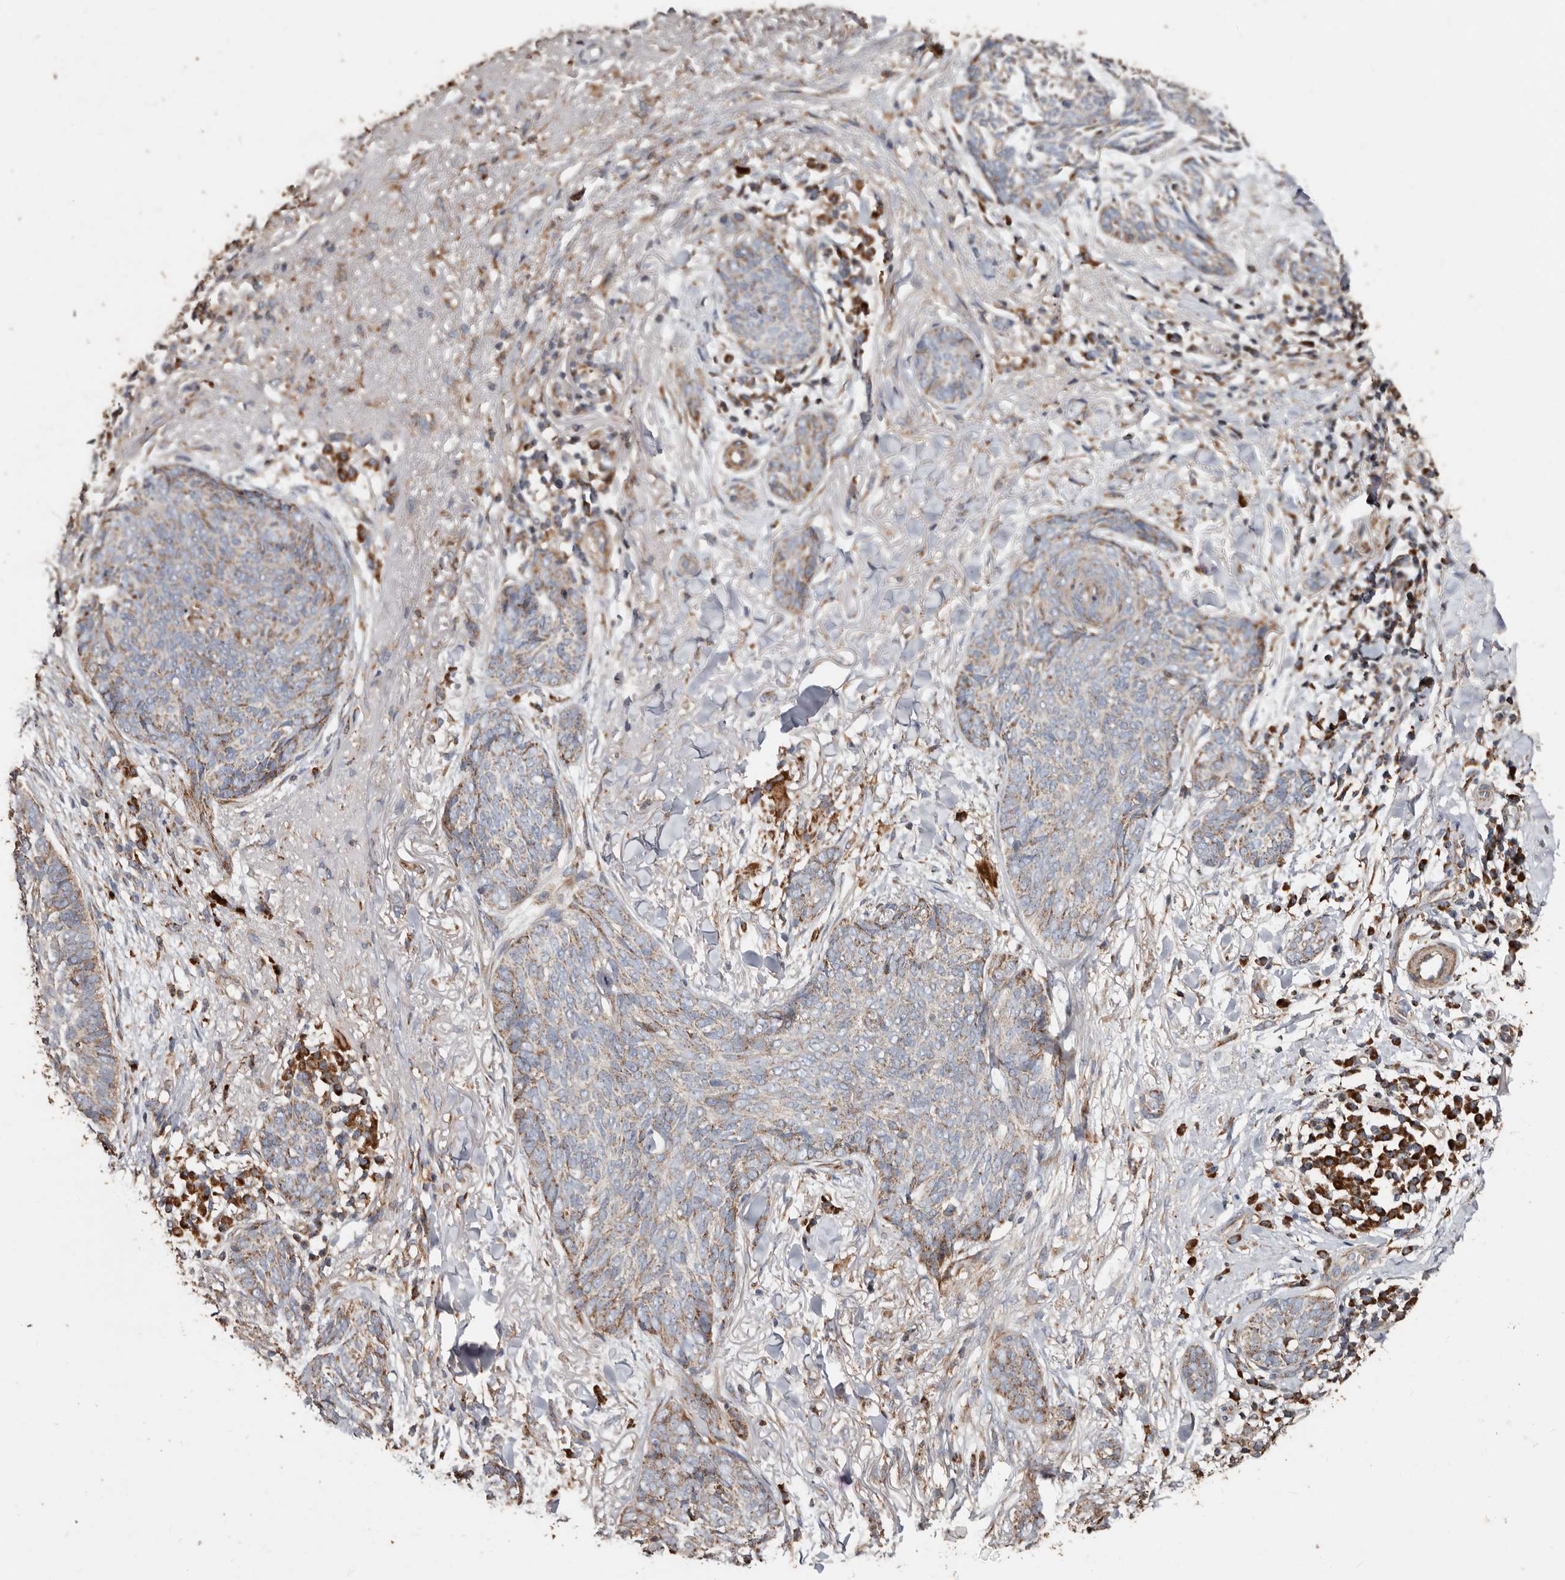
{"staining": {"intensity": "moderate", "quantity": "25%-75%", "location": "cytoplasmic/membranous"}, "tissue": "skin cancer", "cell_type": "Tumor cells", "image_type": "cancer", "snomed": [{"axis": "morphology", "description": "Basal cell carcinoma"}, {"axis": "topography", "description": "Skin"}], "caption": "IHC micrograph of neoplastic tissue: human skin cancer stained using IHC shows medium levels of moderate protein expression localized specifically in the cytoplasmic/membranous of tumor cells, appearing as a cytoplasmic/membranous brown color.", "gene": "OSGIN2", "patient": {"sex": "male", "age": 85}}